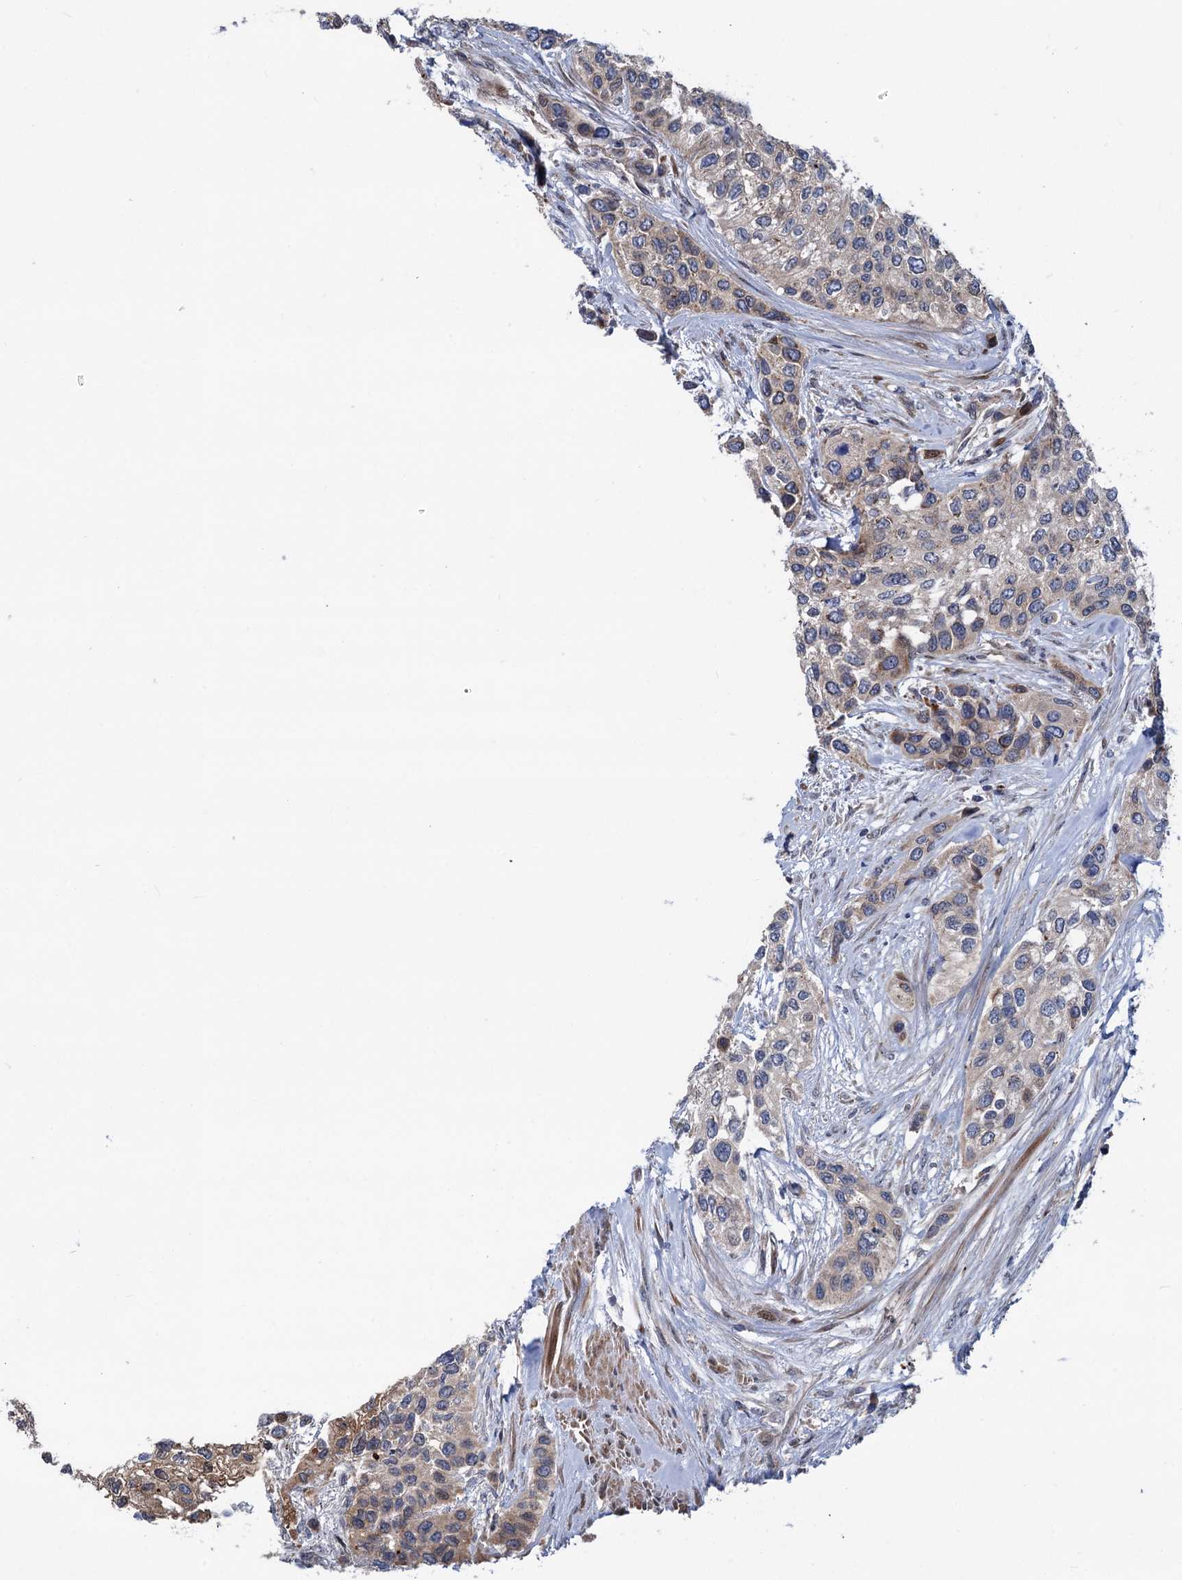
{"staining": {"intensity": "weak", "quantity": "<25%", "location": "cytoplasmic/membranous"}, "tissue": "urothelial cancer", "cell_type": "Tumor cells", "image_type": "cancer", "snomed": [{"axis": "morphology", "description": "Normal tissue, NOS"}, {"axis": "morphology", "description": "Urothelial carcinoma, High grade"}, {"axis": "topography", "description": "Vascular tissue"}, {"axis": "topography", "description": "Urinary bladder"}], "caption": "Immunohistochemistry image of neoplastic tissue: high-grade urothelial carcinoma stained with DAB displays no significant protein positivity in tumor cells. (DAB (3,3'-diaminobenzidine) IHC, high magnification).", "gene": "UBR1", "patient": {"sex": "female", "age": 56}}